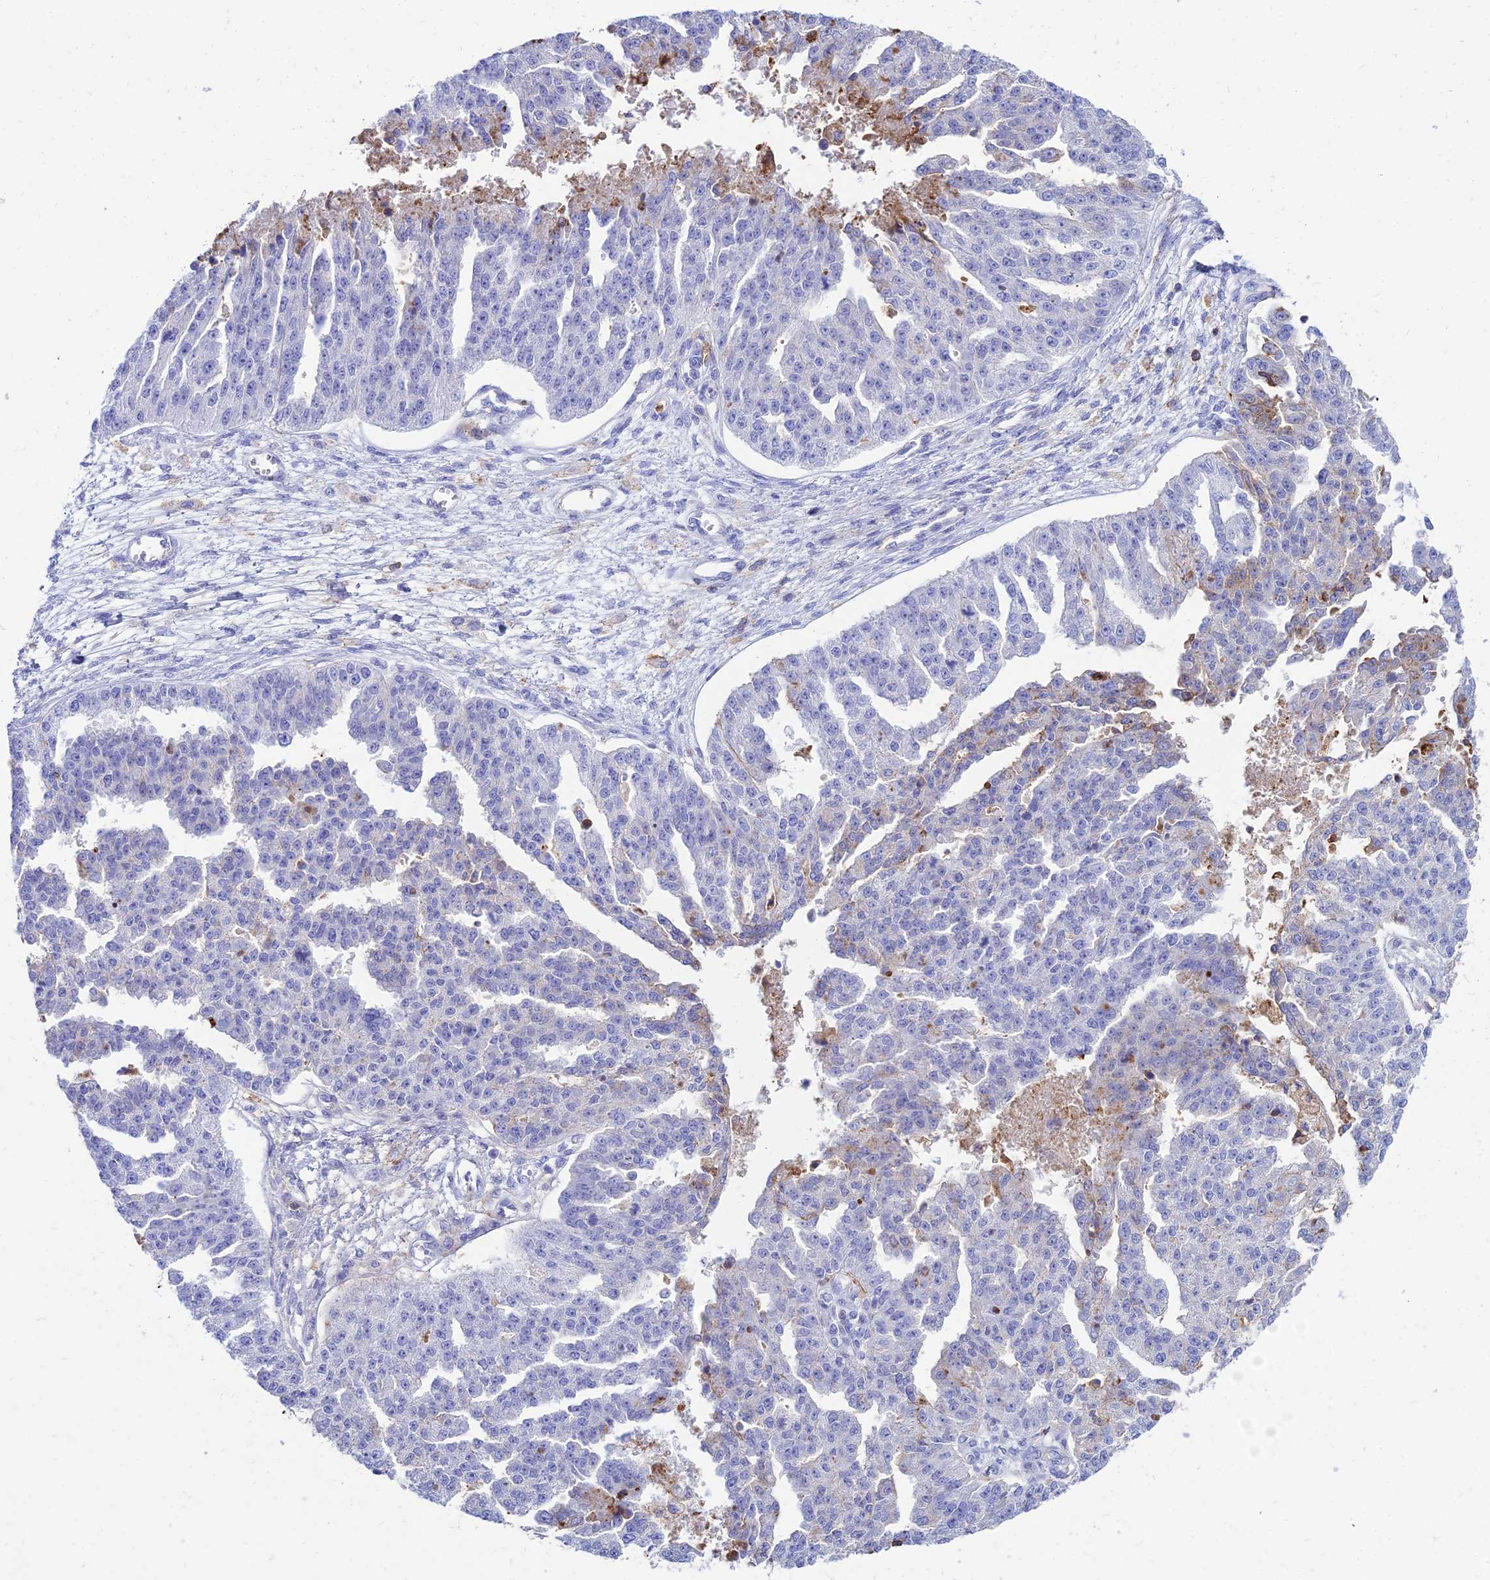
{"staining": {"intensity": "negative", "quantity": "none", "location": "none"}, "tissue": "ovarian cancer", "cell_type": "Tumor cells", "image_type": "cancer", "snomed": [{"axis": "morphology", "description": "Cystadenocarcinoma, serous, NOS"}, {"axis": "topography", "description": "Ovary"}], "caption": "Tumor cells are negative for brown protein staining in ovarian cancer.", "gene": "SREK1IP1", "patient": {"sex": "female", "age": 58}}